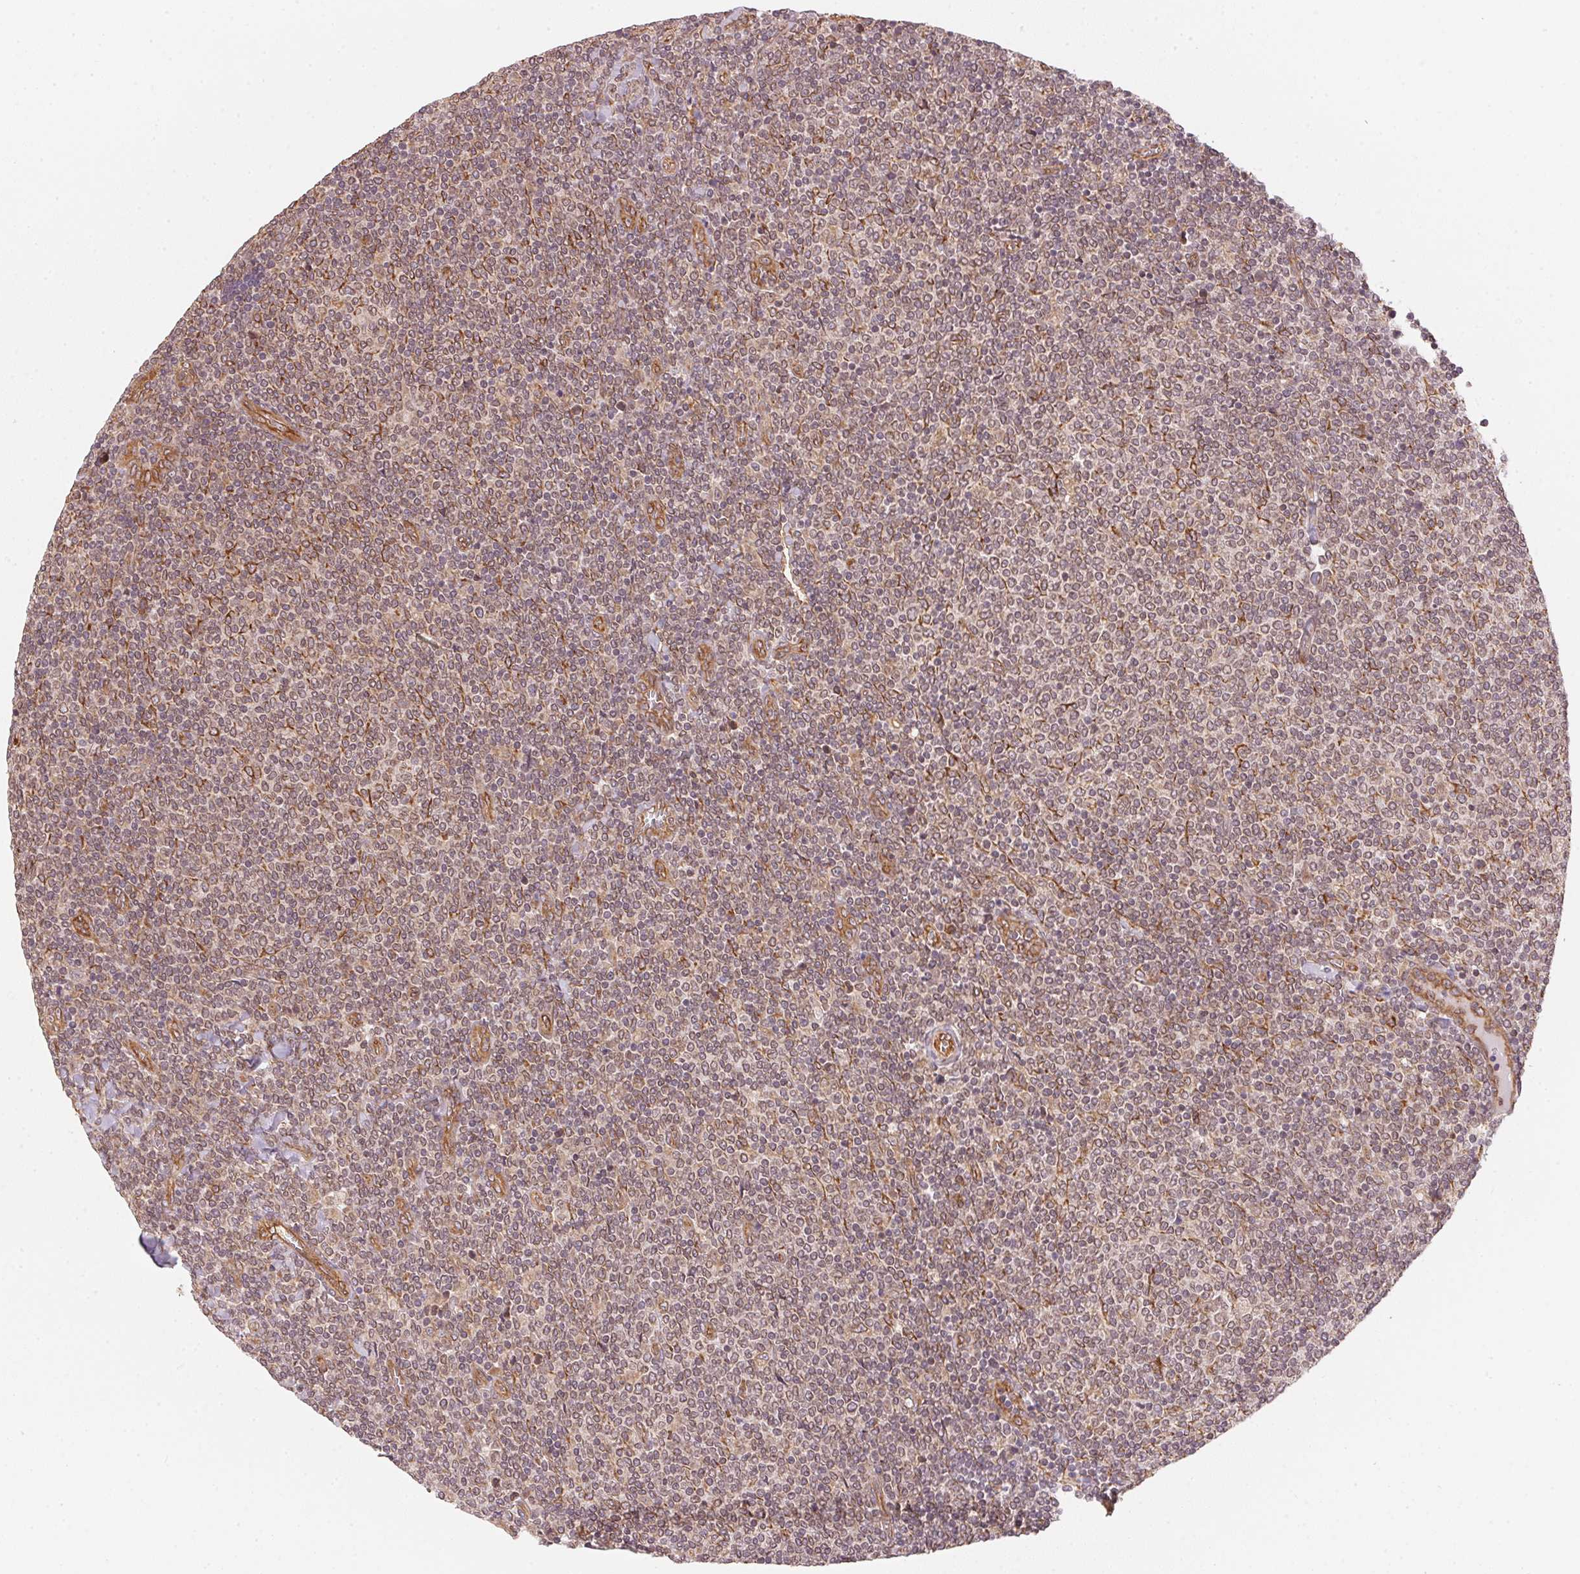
{"staining": {"intensity": "weak", "quantity": "25%-75%", "location": "cytoplasmic/membranous"}, "tissue": "lymphoma", "cell_type": "Tumor cells", "image_type": "cancer", "snomed": [{"axis": "morphology", "description": "Malignant lymphoma, non-Hodgkin's type, Low grade"}, {"axis": "topography", "description": "Lymph node"}], "caption": "Low-grade malignant lymphoma, non-Hodgkin's type stained with a brown dye displays weak cytoplasmic/membranous positive staining in approximately 25%-75% of tumor cells.", "gene": "STRN4", "patient": {"sex": "male", "age": 52}}